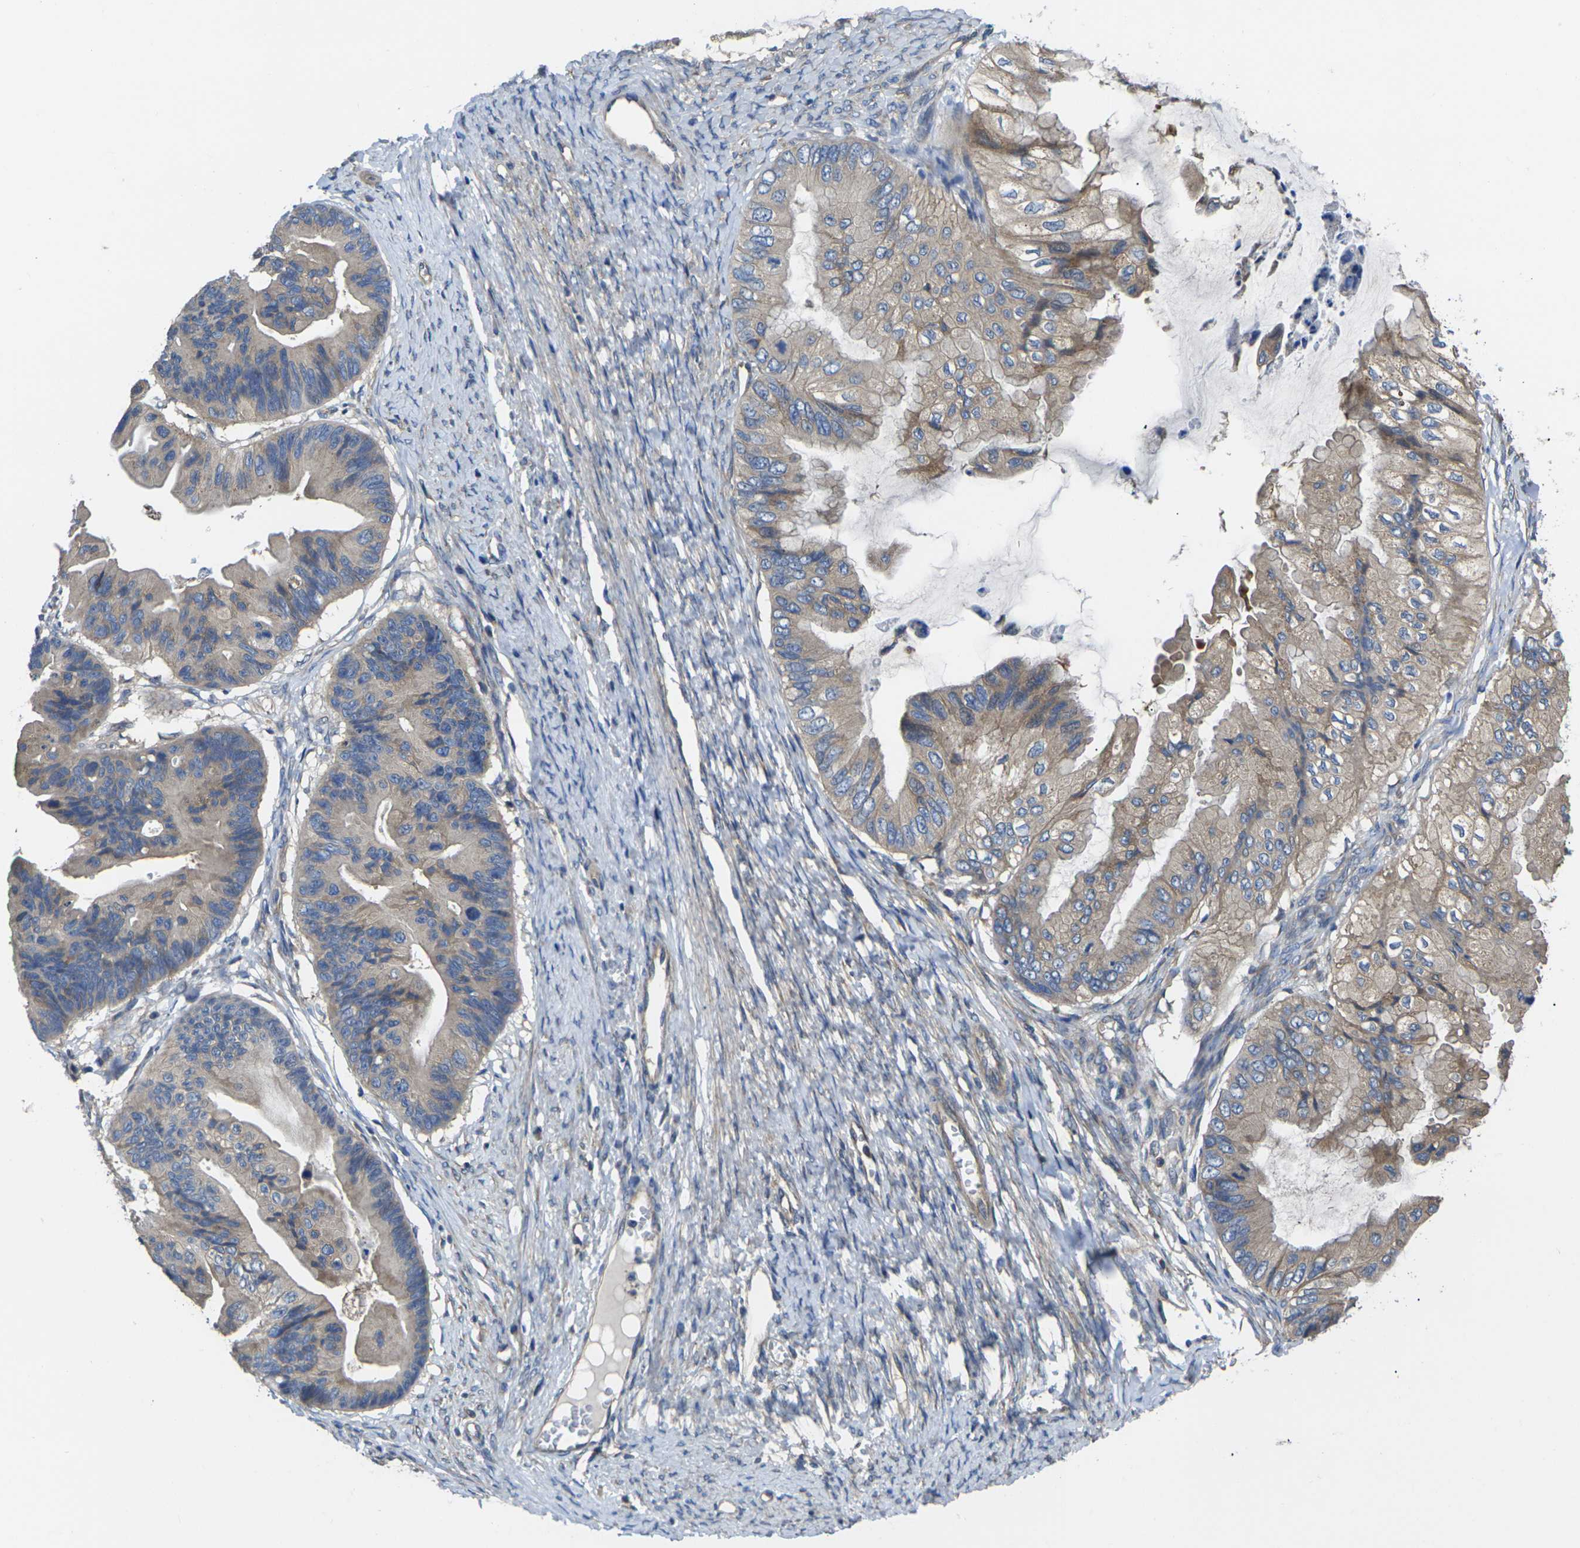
{"staining": {"intensity": "moderate", "quantity": ">75%", "location": "cytoplasmic/membranous"}, "tissue": "ovarian cancer", "cell_type": "Tumor cells", "image_type": "cancer", "snomed": [{"axis": "morphology", "description": "Cystadenocarcinoma, mucinous, NOS"}, {"axis": "topography", "description": "Ovary"}], "caption": "There is medium levels of moderate cytoplasmic/membranous expression in tumor cells of mucinous cystadenocarcinoma (ovarian), as demonstrated by immunohistochemical staining (brown color).", "gene": "TMCC2", "patient": {"sex": "female", "age": 61}}